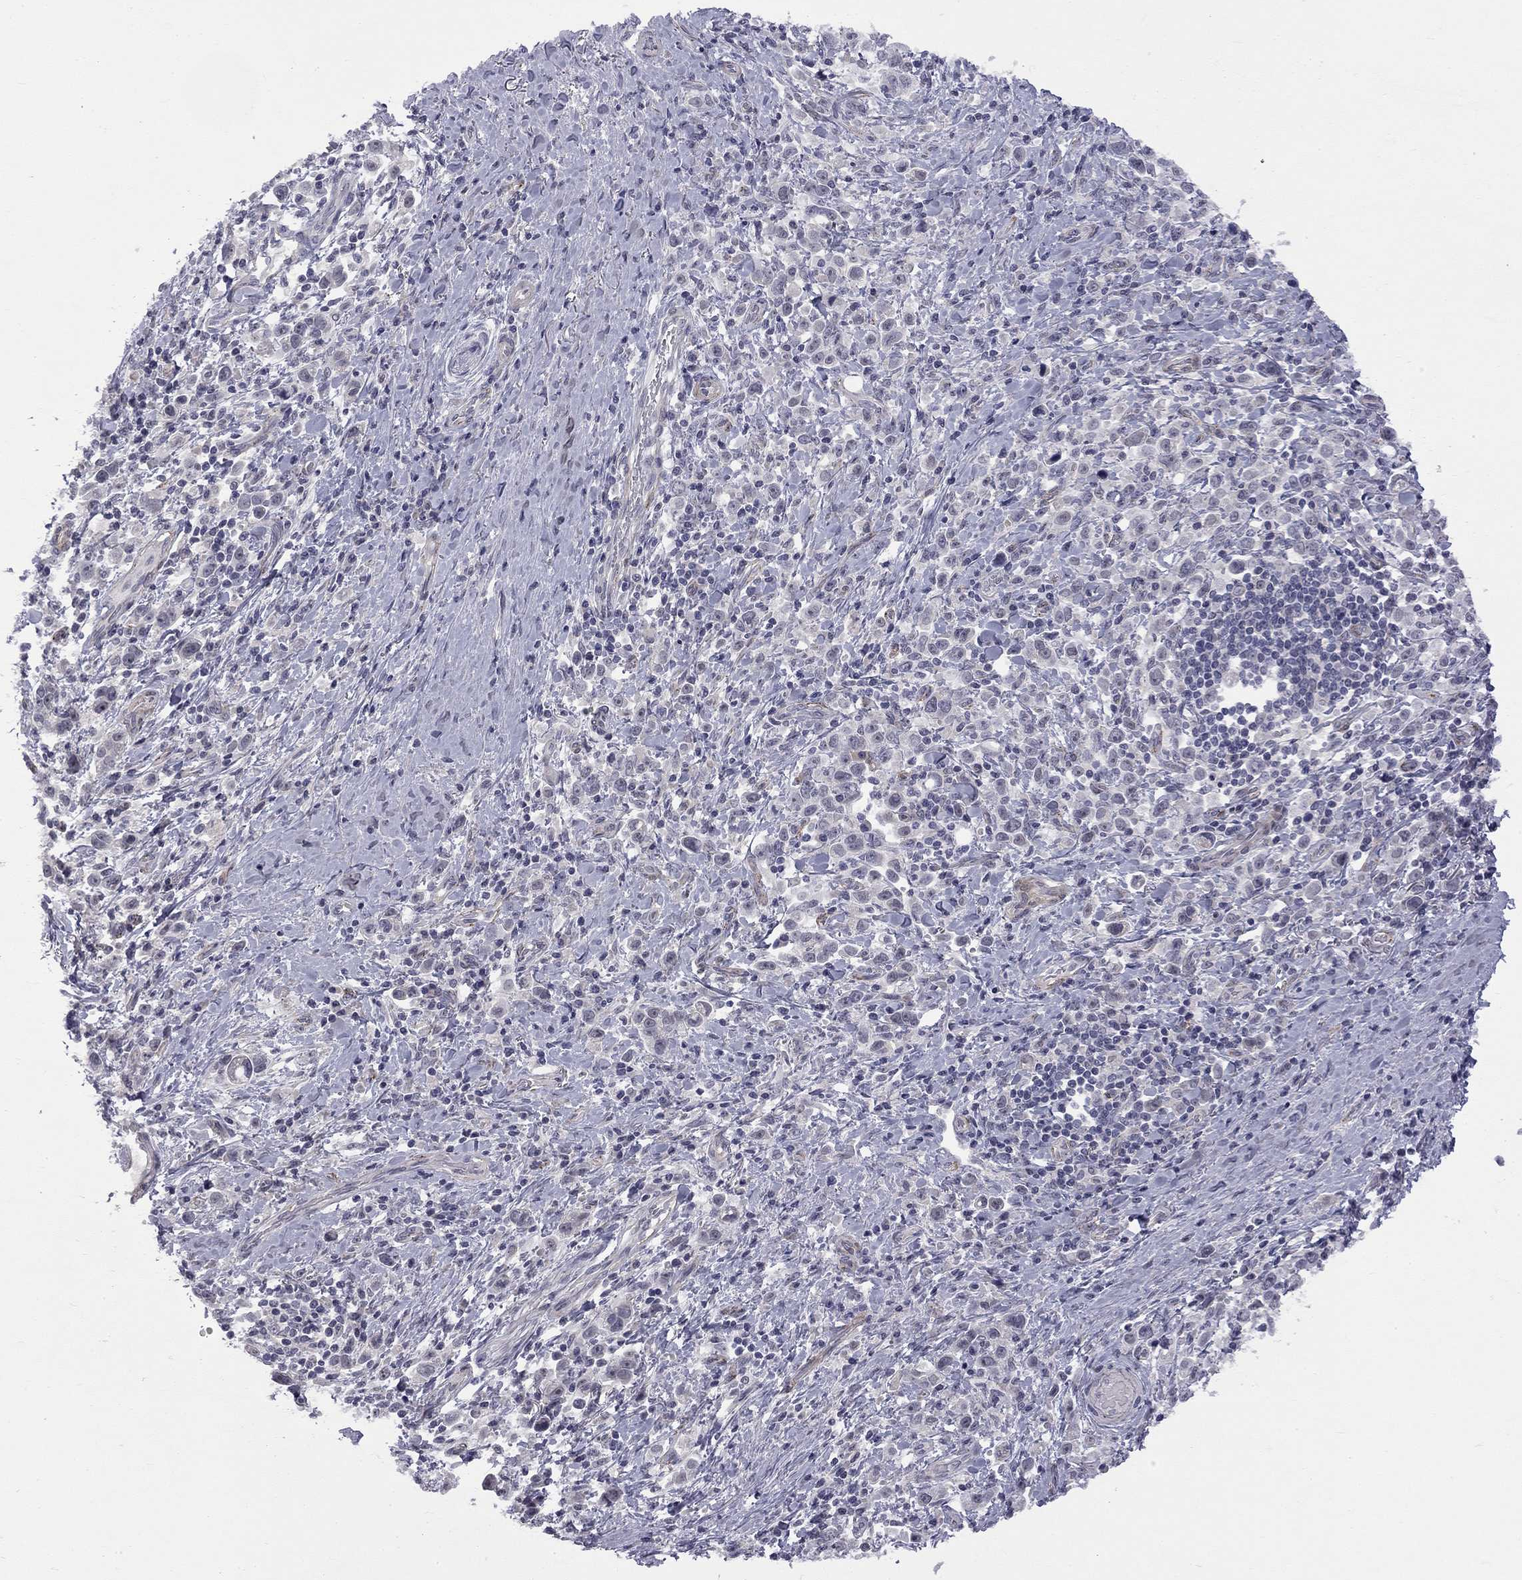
{"staining": {"intensity": "negative", "quantity": "none", "location": "none"}, "tissue": "stomach cancer", "cell_type": "Tumor cells", "image_type": "cancer", "snomed": [{"axis": "morphology", "description": "Adenocarcinoma, NOS"}, {"axis": "topography", "description": "Stomach"}], "caption": "High magnification brightfield microscopy of adenocarcinoma (stomach) stained with DAB (3,3'-diaminobenzidine) (brown) and counterstained with hematoxylin (blue): tumor cells show no significant expression. (Brightfield microscopy of DAB IHC at high magnification).", "gene": "GSG1L", "patient": {"sex": "male", "age": 93}}